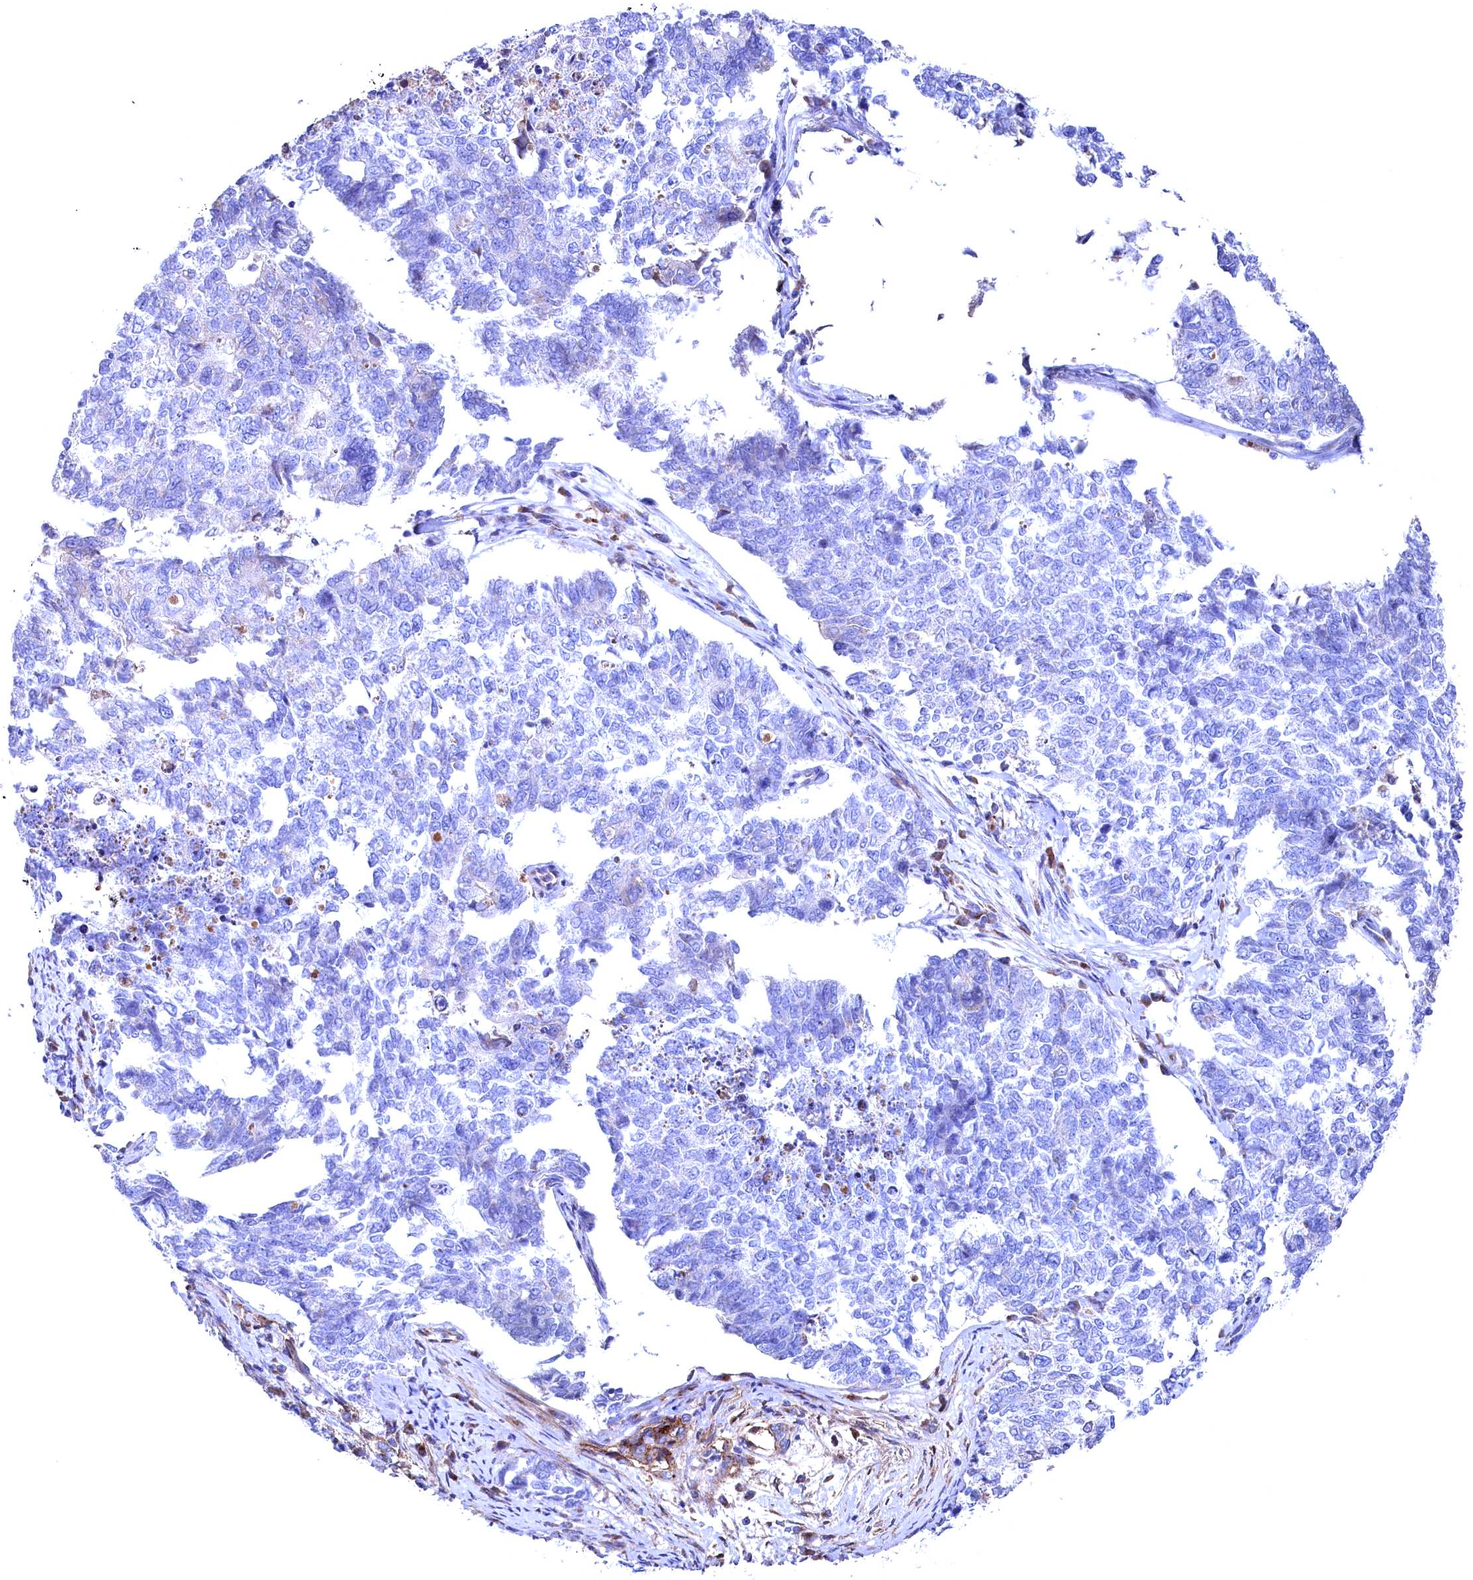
{"staining": {"intensity": "negative", "quantity": "none", "location": "none"}, "tissue": "cervical cancer", "cell_type": "Tumor cells", "image_type": "cancer", "snomed": [{"axis": "morphology", "description": "Squamous cell carcinoma, NOS"}, {"axis": "topography", "description": "Cervix"}], "caption": "Immunohistochemistry micrograph of neoplastic tissue: squamous cell carcinoma (cervical) stained with DAB (3,3'-diaminobenzidine) demonstrates no significant protein expression in tumor cells. (IHC, brightfield microscopy, high magnification).", "gene": "GPR108", "patient": {"sex": "female", "age": 63}}